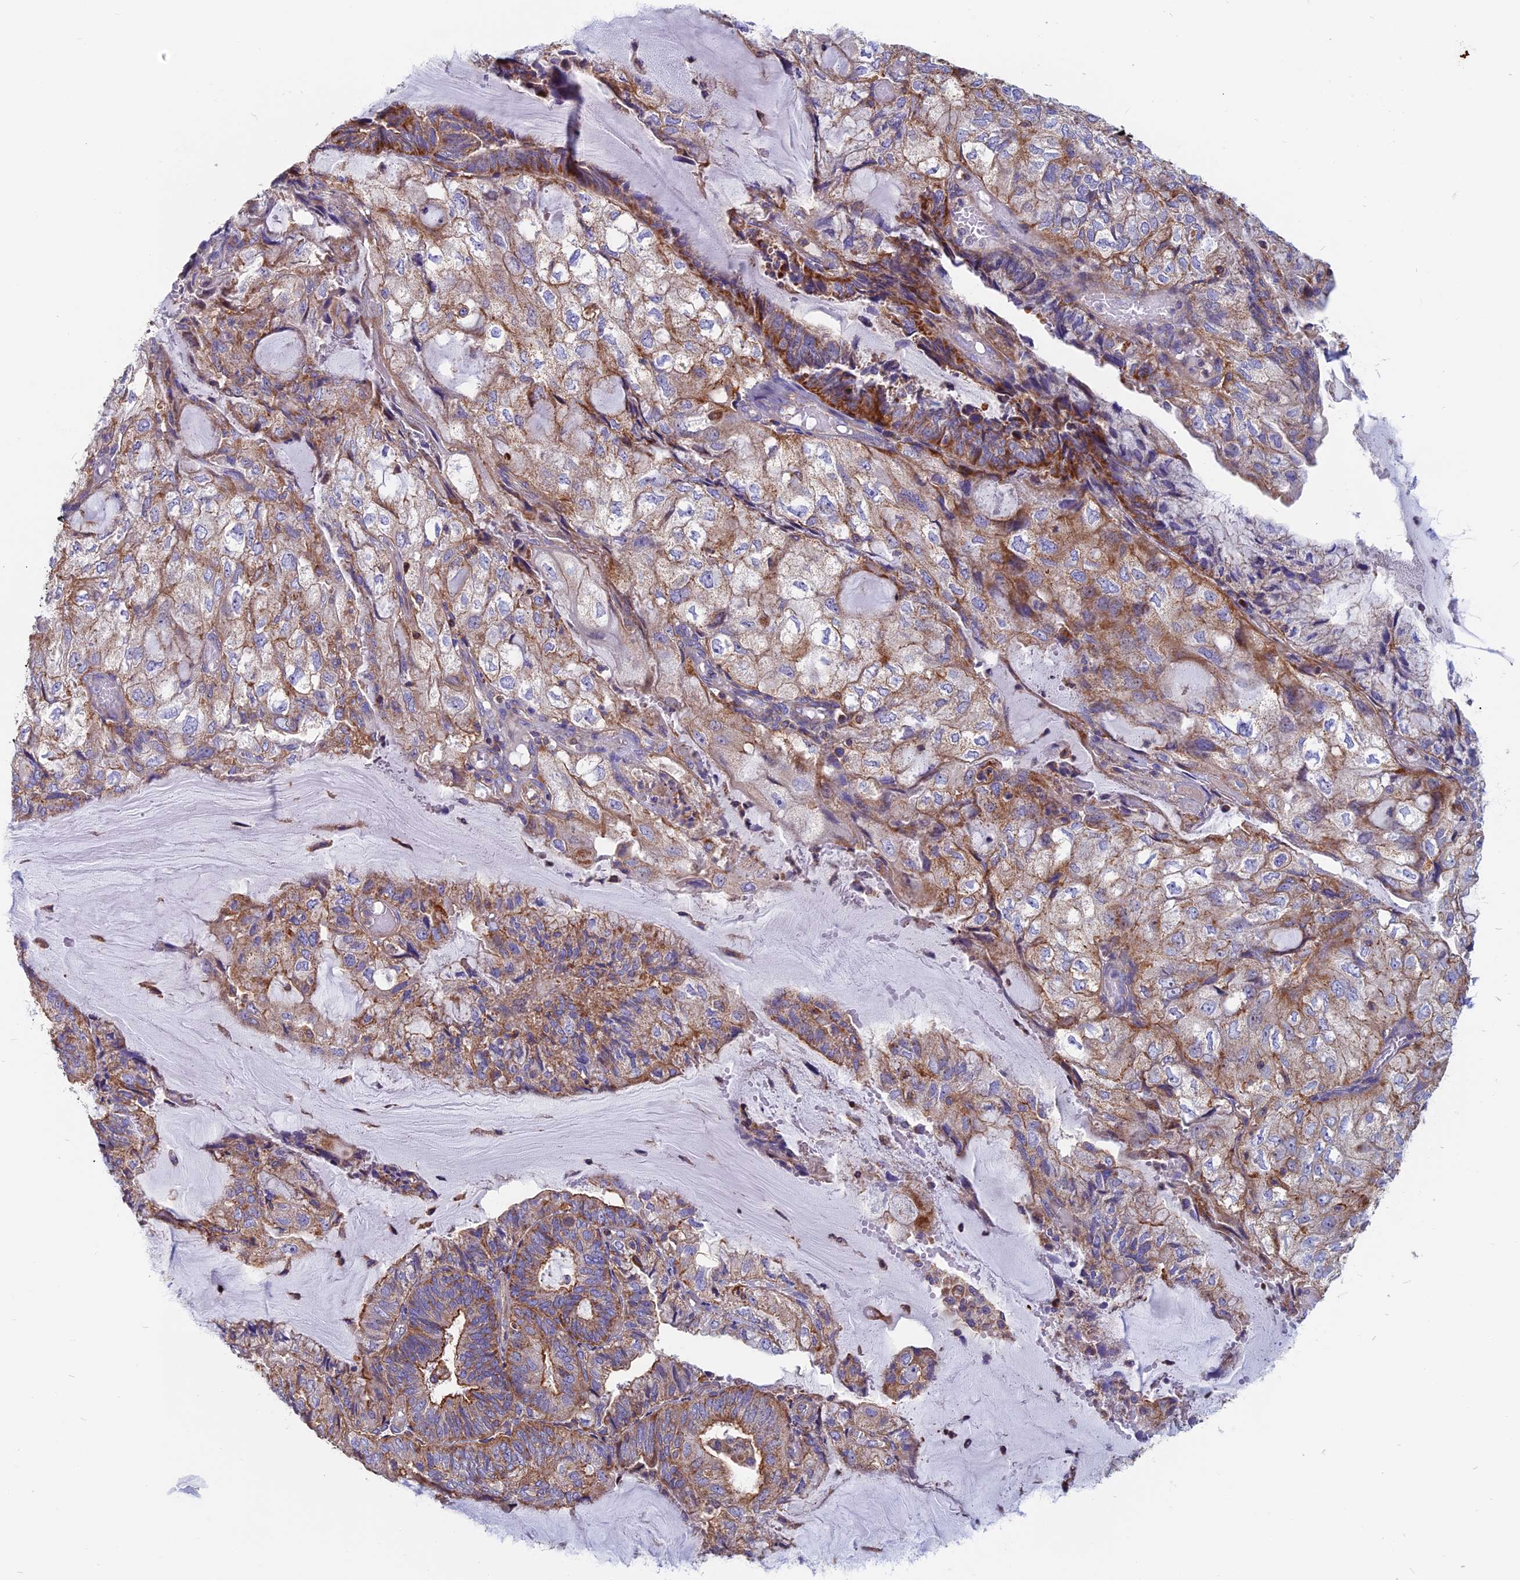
{"staining": {"intensity": "moderate", "quantity": "25%-75%", "location": "cytoplasmic/membranous"}, "tissue": "endometrial cancer", "cell_type": "Tumor cells", "image_type": "cancer", "snomed": [{"axis": "morphology", "description": "Adenocarcinoma, NOS"}, {"axis": "topography", "description": "Endometrium"}], "caption": "The micrograph exhibits immunohistochemical staining of adenocarcinoma (endometrial). There is moderate cytoplasmic/membranous positivity is seen in approximately 25%-75% of tumor cells.", "gene": "HSD17B8", "patient": {"sex": "female", "age": 81}}